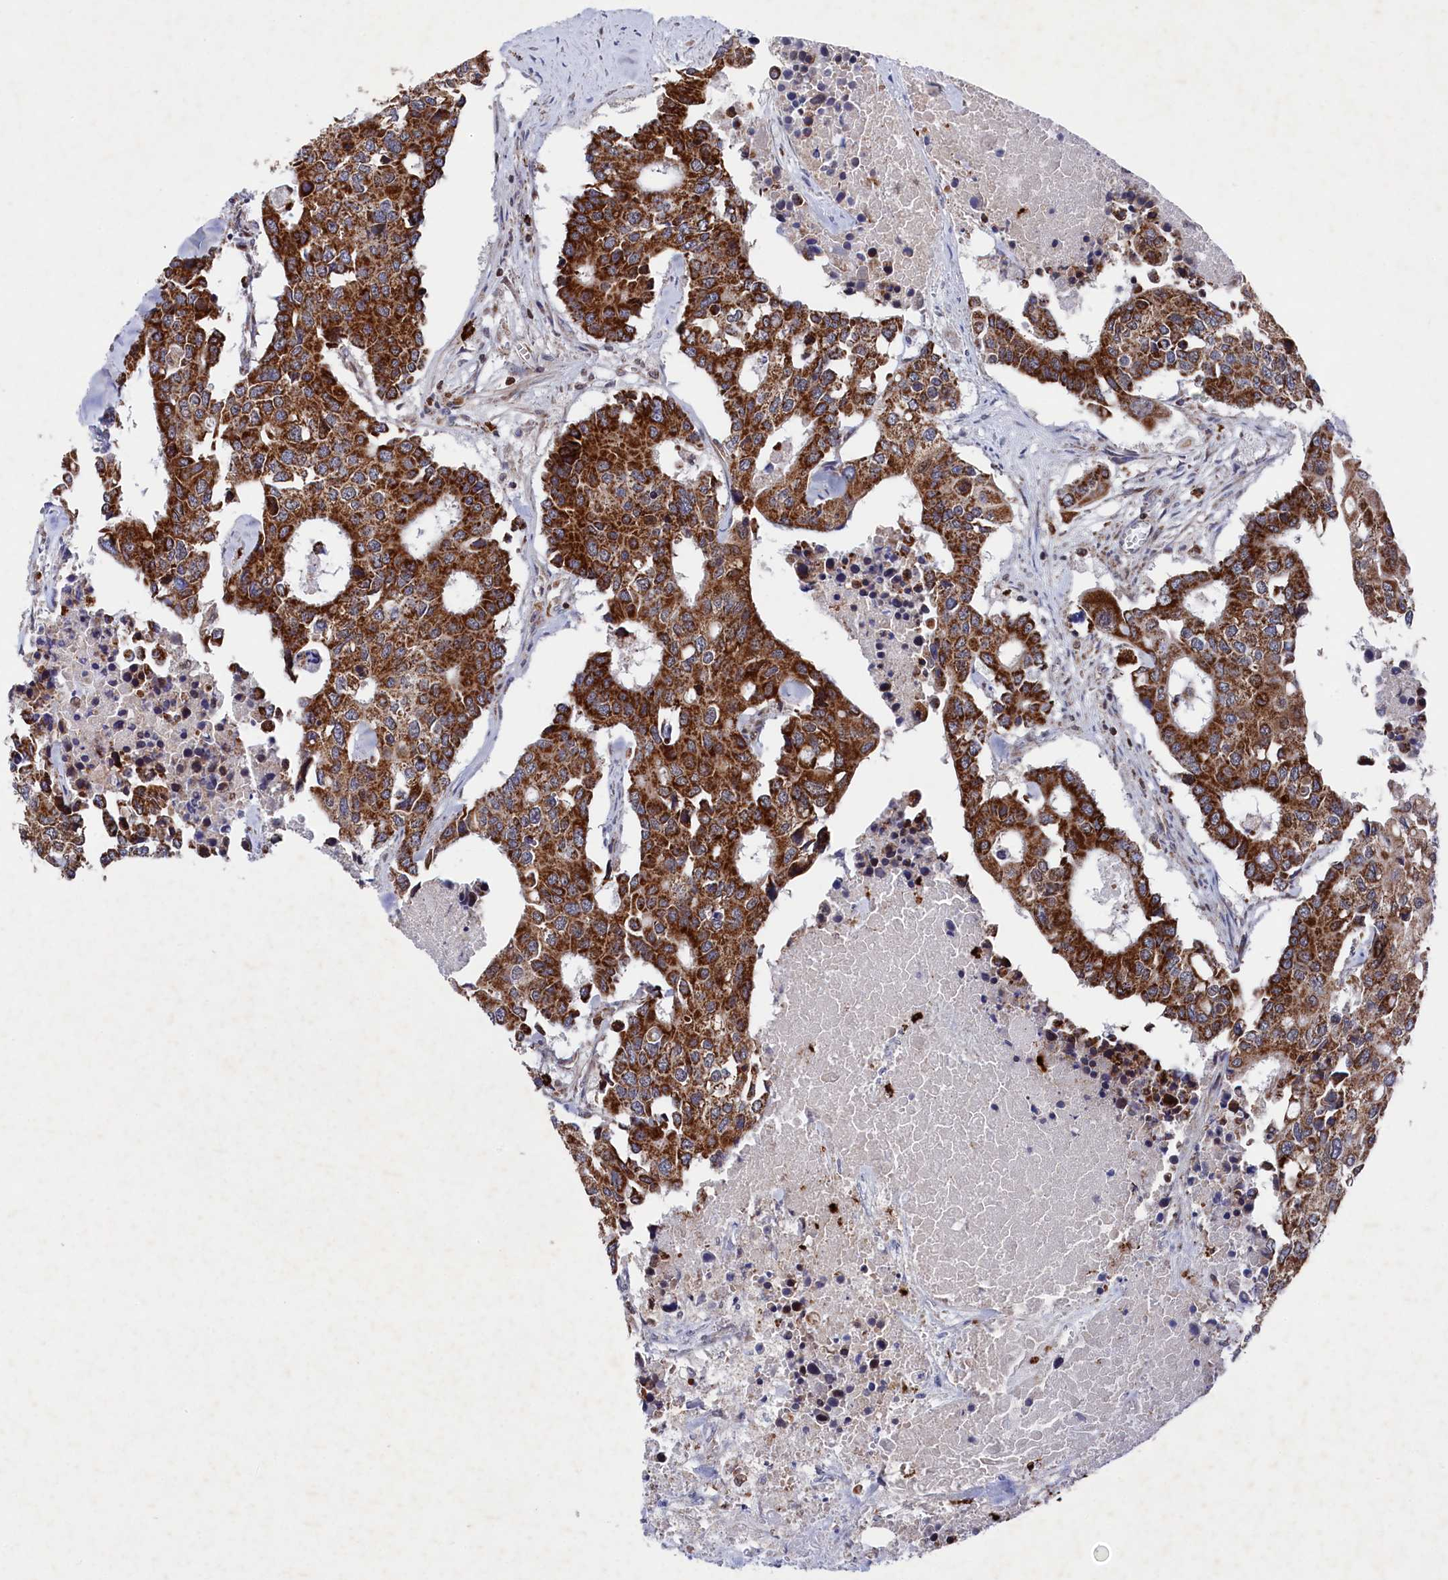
{"staining": {"intensity": "strong", "quantity": ">75%", "location": "cytoplasmic/membranous"}, "tissue": "colorectal cancer", "cell_type": "Tumor cells", "image_type": "cancer", "snomed": [{"axis": "morphology", "description": "Adenocarcinoma, NOS"}, {"axis": "topography", "description": "Colon"}], "caption": "High-magnification brightfield microscopy of colorectal adenocarcinoma stained with DAB (3,3'-diaminobenzidine) (brown) and counterstained with hematoxylin (blue). tumor cells exhibit strong cytoplasmic/membranous expression is present in about>75% of cells.", "gene": "CHCHD1", "patient": {"sex": "male", "age": 77}}